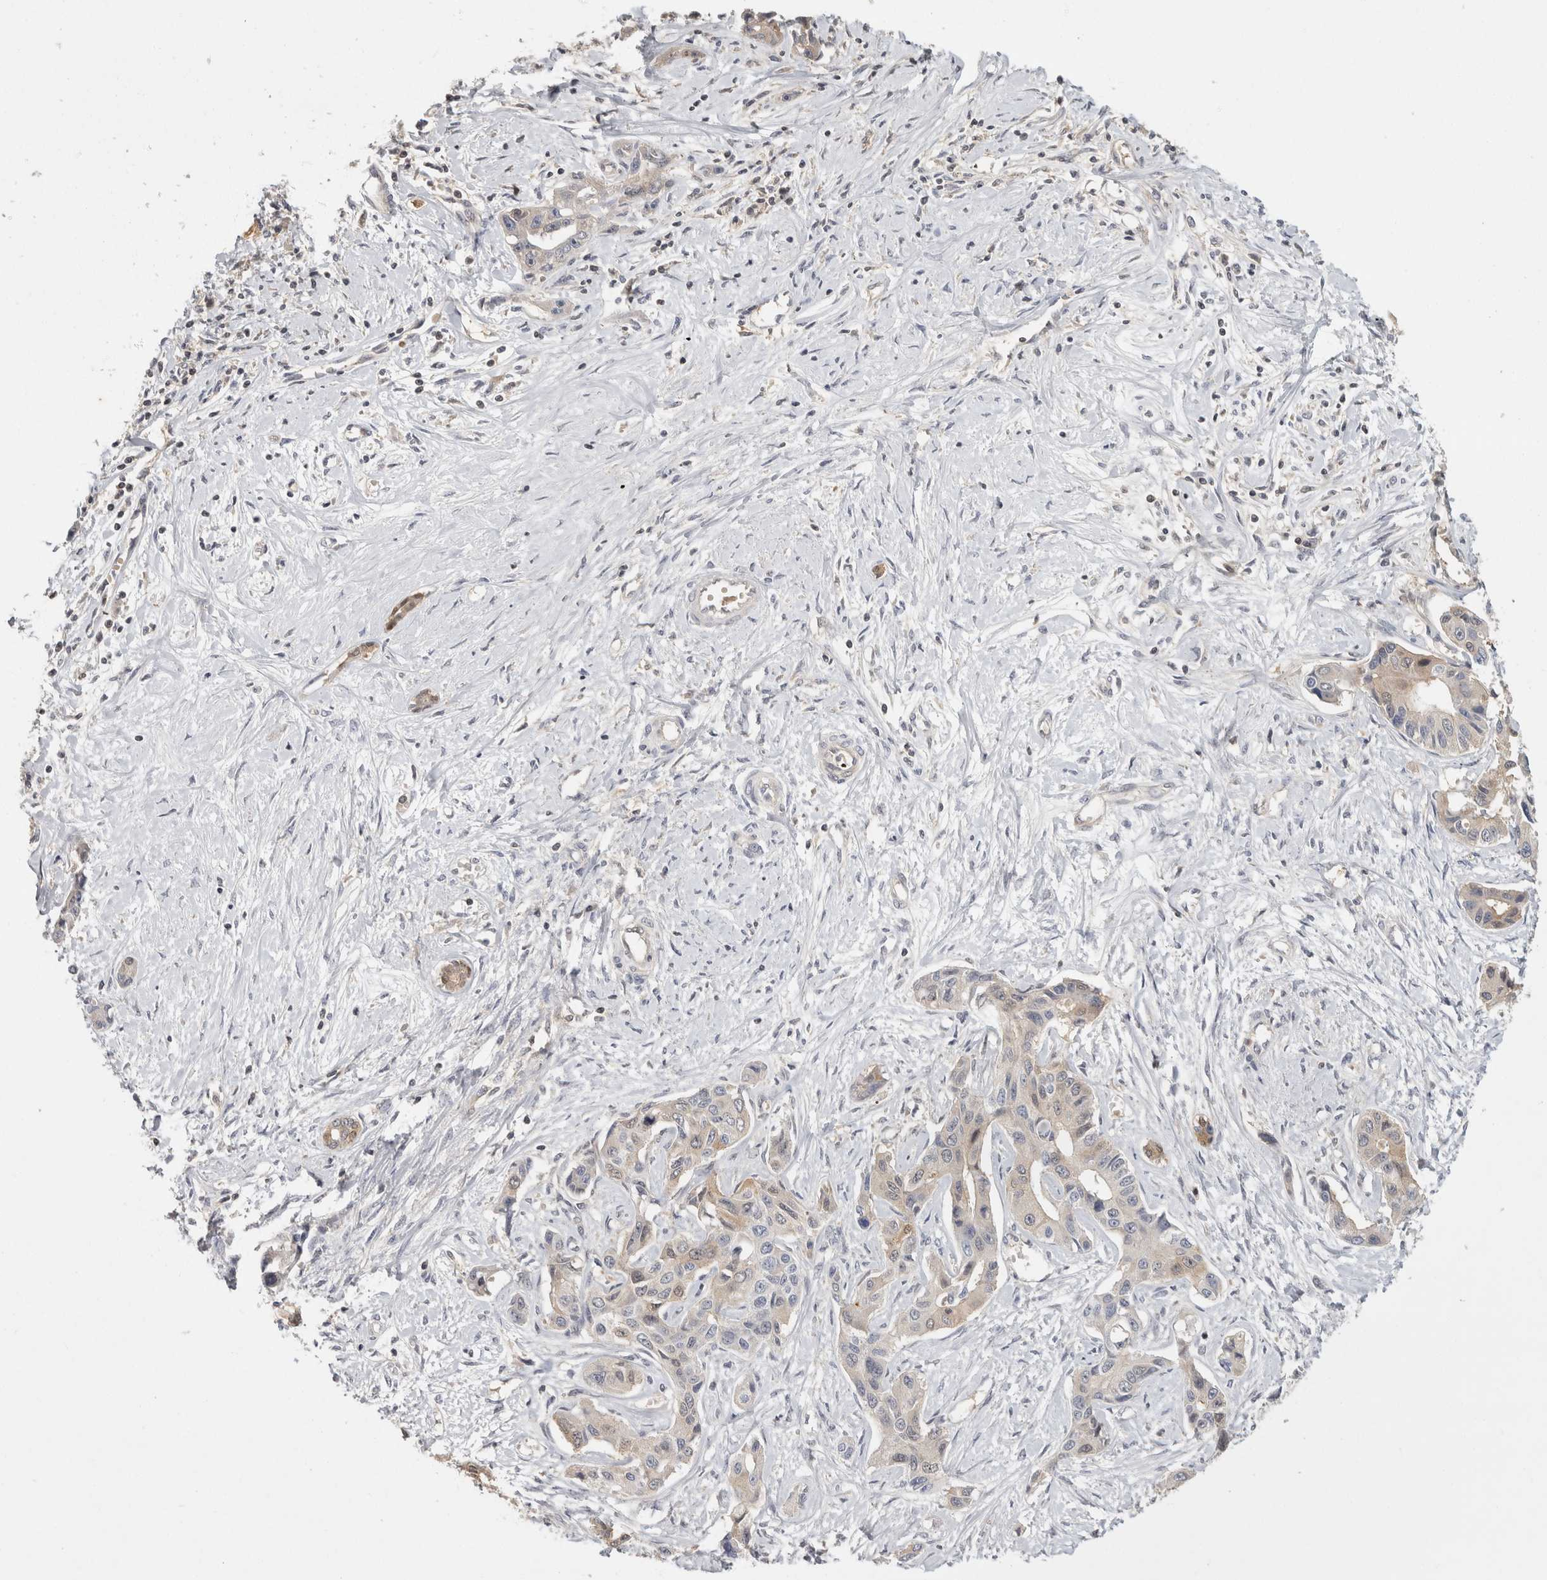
{"staining": {"intensity": "weak", "quantity": "<25%", "location": "cytoplasmic/membranous"}, "tissue": "liver cancer", "cell_type": "Tumor cells", "image_type": "cancer", "snomed": [{"axis": "morphology", "description": "Cholangiocarcinoma"}, {"axis": "topography", "description": "Liver"}], "caption": "Liver cholangiocarcinoma stained for a protein using immunohistochemistry (IHC) exhibits no staining tumor cells.", "gene": "ACAT2", "patient": {"sex": "male", "age": 59}}